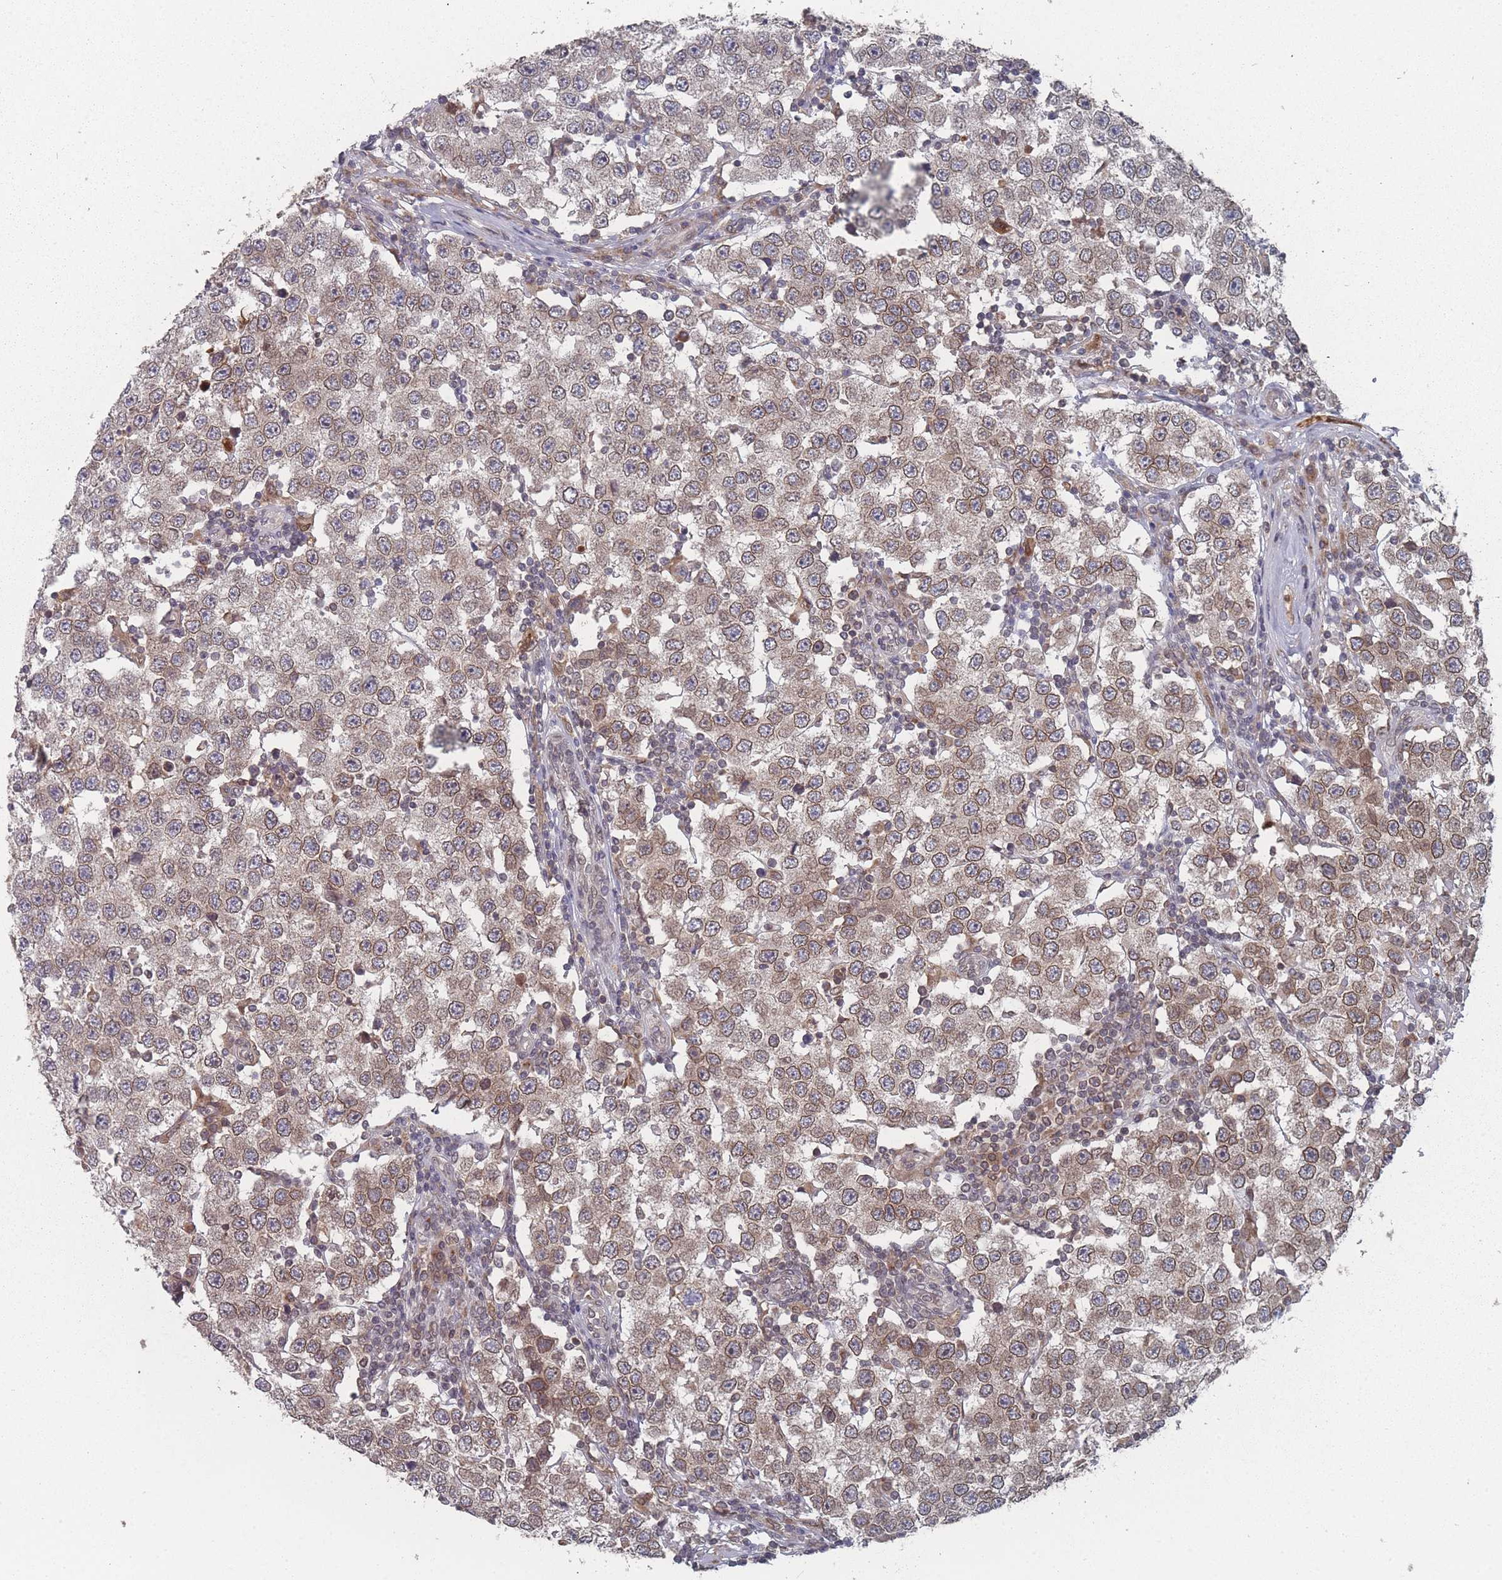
{"staining": {"intensity": "moderate", "quantity": ">75%", "location": "cytoplasmic/membranous,nuclear"}, "tissue": "testis cancer", "cell_type": "Tumor cells", "image_type": "cancer", "snomed": [{"axis": "morphology", "description": "Seminoma, NOS"}, {"axis": "topography", "description": "Testis"}], "caption": "Tumor cells demonstrate moderate cytoplasmic/membranous and nuclear staining in approximately >75% of cells in testis seminoma.", "gene": "TBC1D25", "patient": {"sex": "male", "age": 34}}